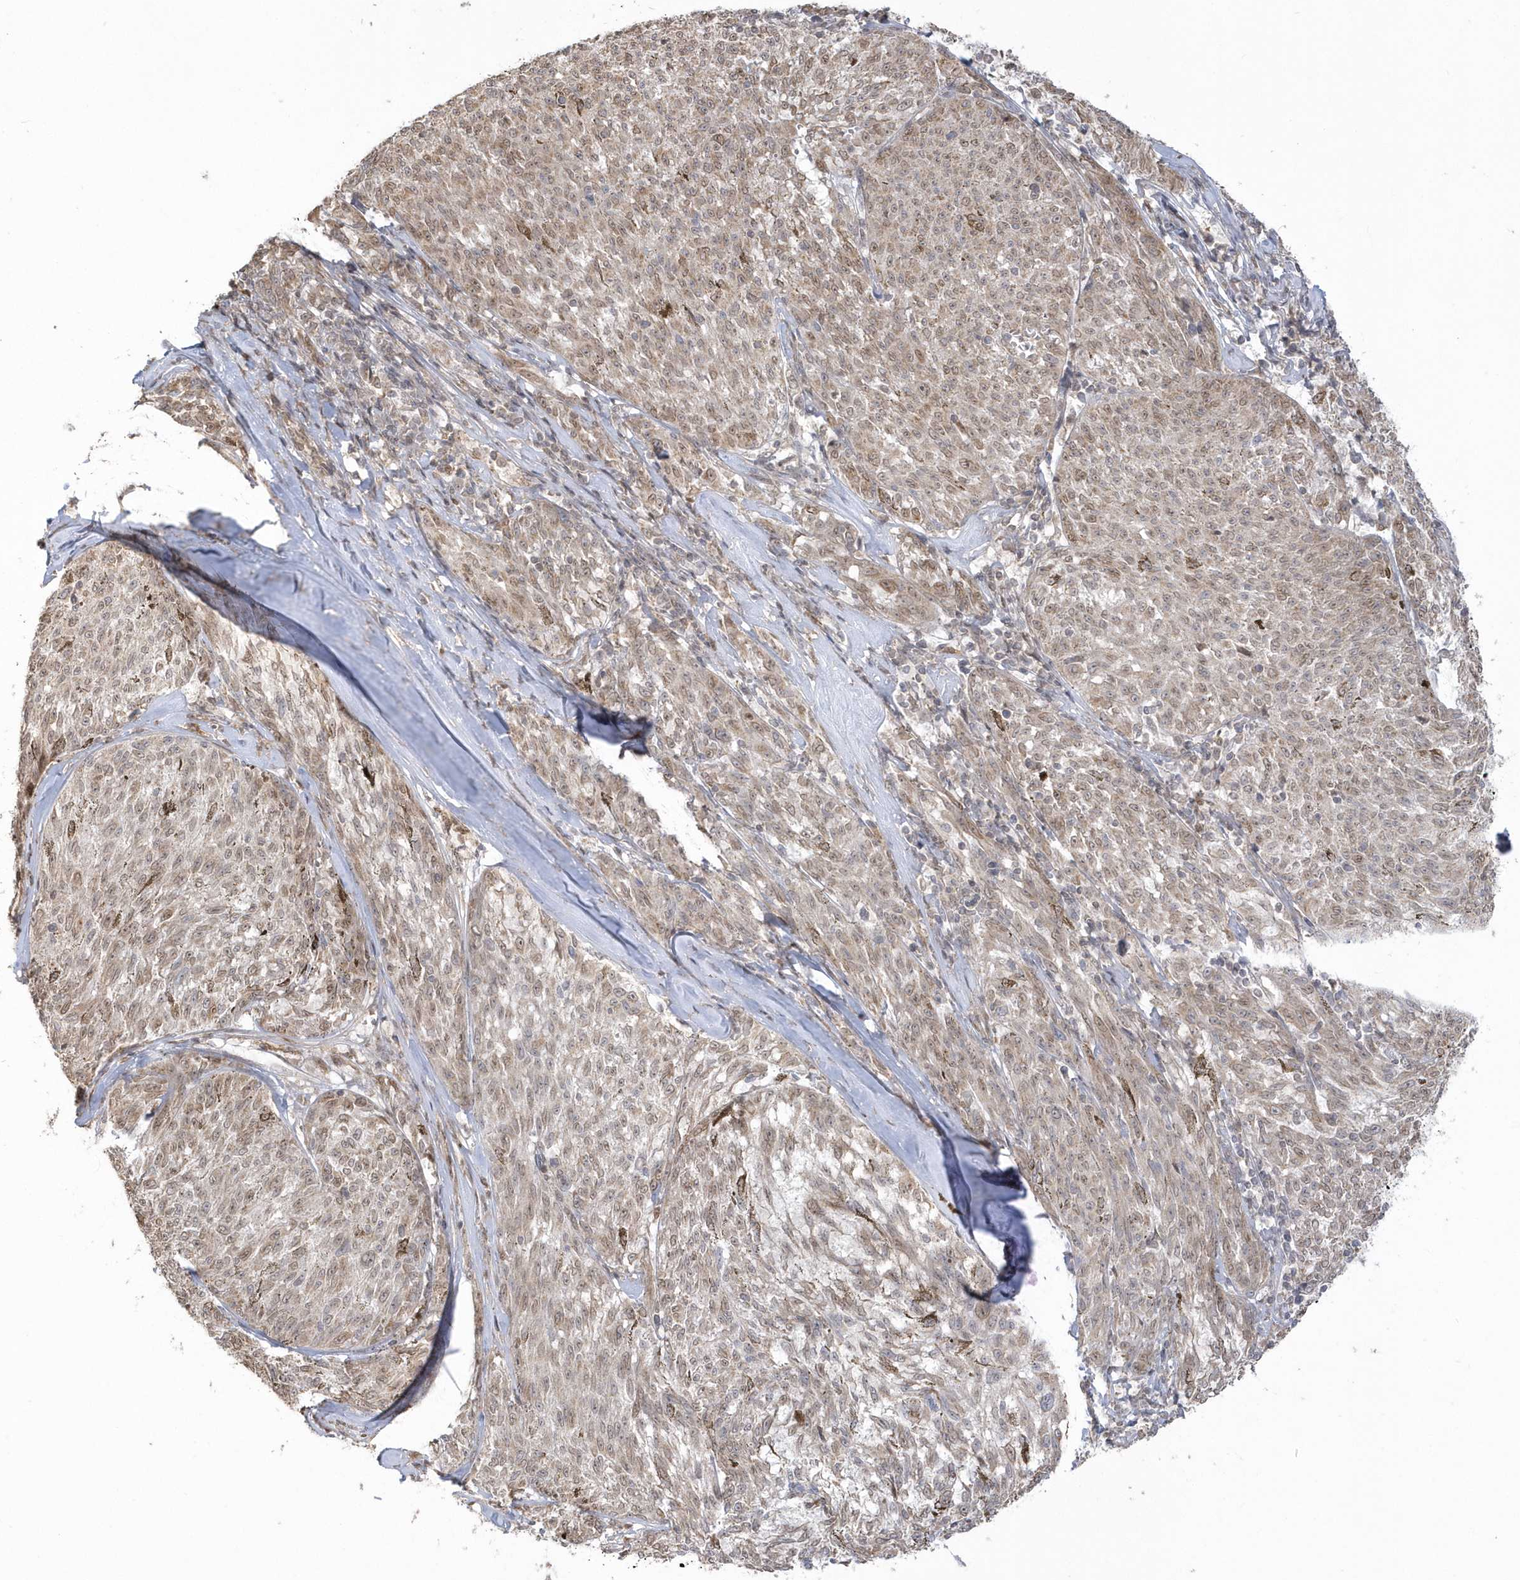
{"staining": {"intensity": "moderate", "quantity": ">75%", "location": "cytoplasmic/membranous,nuclear"}, "tissue": "melanoma", "cell_type": "Tumor cells", "image_type": "cancer", "snomed": [{"axis": "morphology", "description": "Malignant melanoma, NOS"}, {"axis": "topography", "description": "Skin"}], "caption": "Immunohistochemistry image of neoplastic tissue: malignant melanoma stained using immunohistochemistry demonstrates medium levels of moderate protein expression localized specifically in the cytoplasmic/membranous and nuclear of tumor cells, appearing as a cytoplasmic/membranous and nuclear brown color.", "gene": "NAF1", "patient": {"sex": "female", "age": 72}}